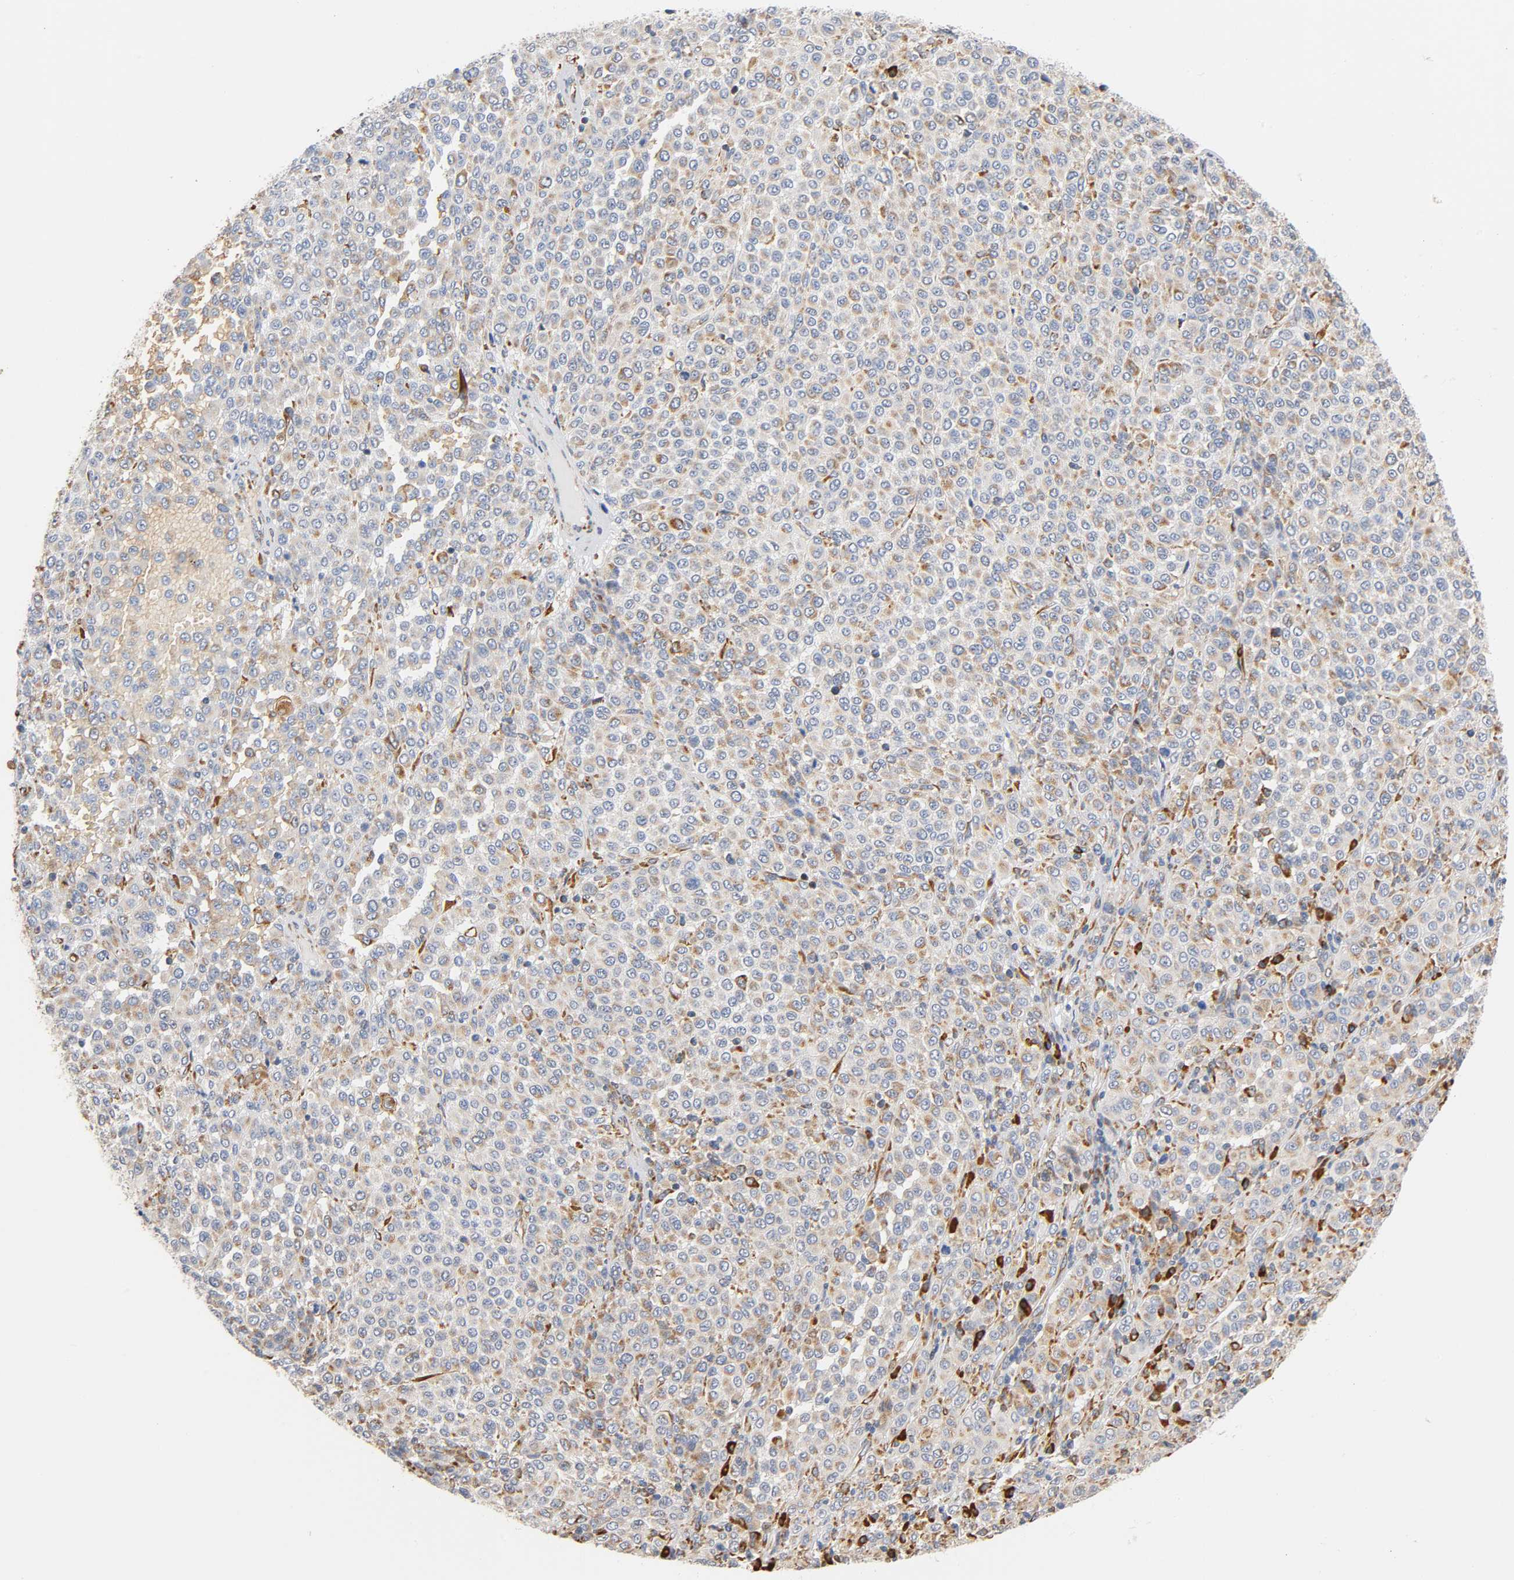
{"staining": {"intensity": "weak", "quantity": ">75%", "location": "cytoplasmic/membranous"}, "tissue": "melanoma", "cell_type": "Tumor cells", "image_type": "cancer", "snomed": [{"axis": "morphology", "description": "Malignant melanoma, Metastatic site"}, {"axis": "topography", "description": "Pancreas"}], "caption": "This histopathology image reveals melanoma stained with immunohistochemistry (IHC) to label a protein in brown. The cytoplasmic/membranous of tumor cells show weak positivity for the protein. Nuclei are counter-stained blue.", "gene": "UCKL1", "patient": {"sex": "female", "age": 30}}